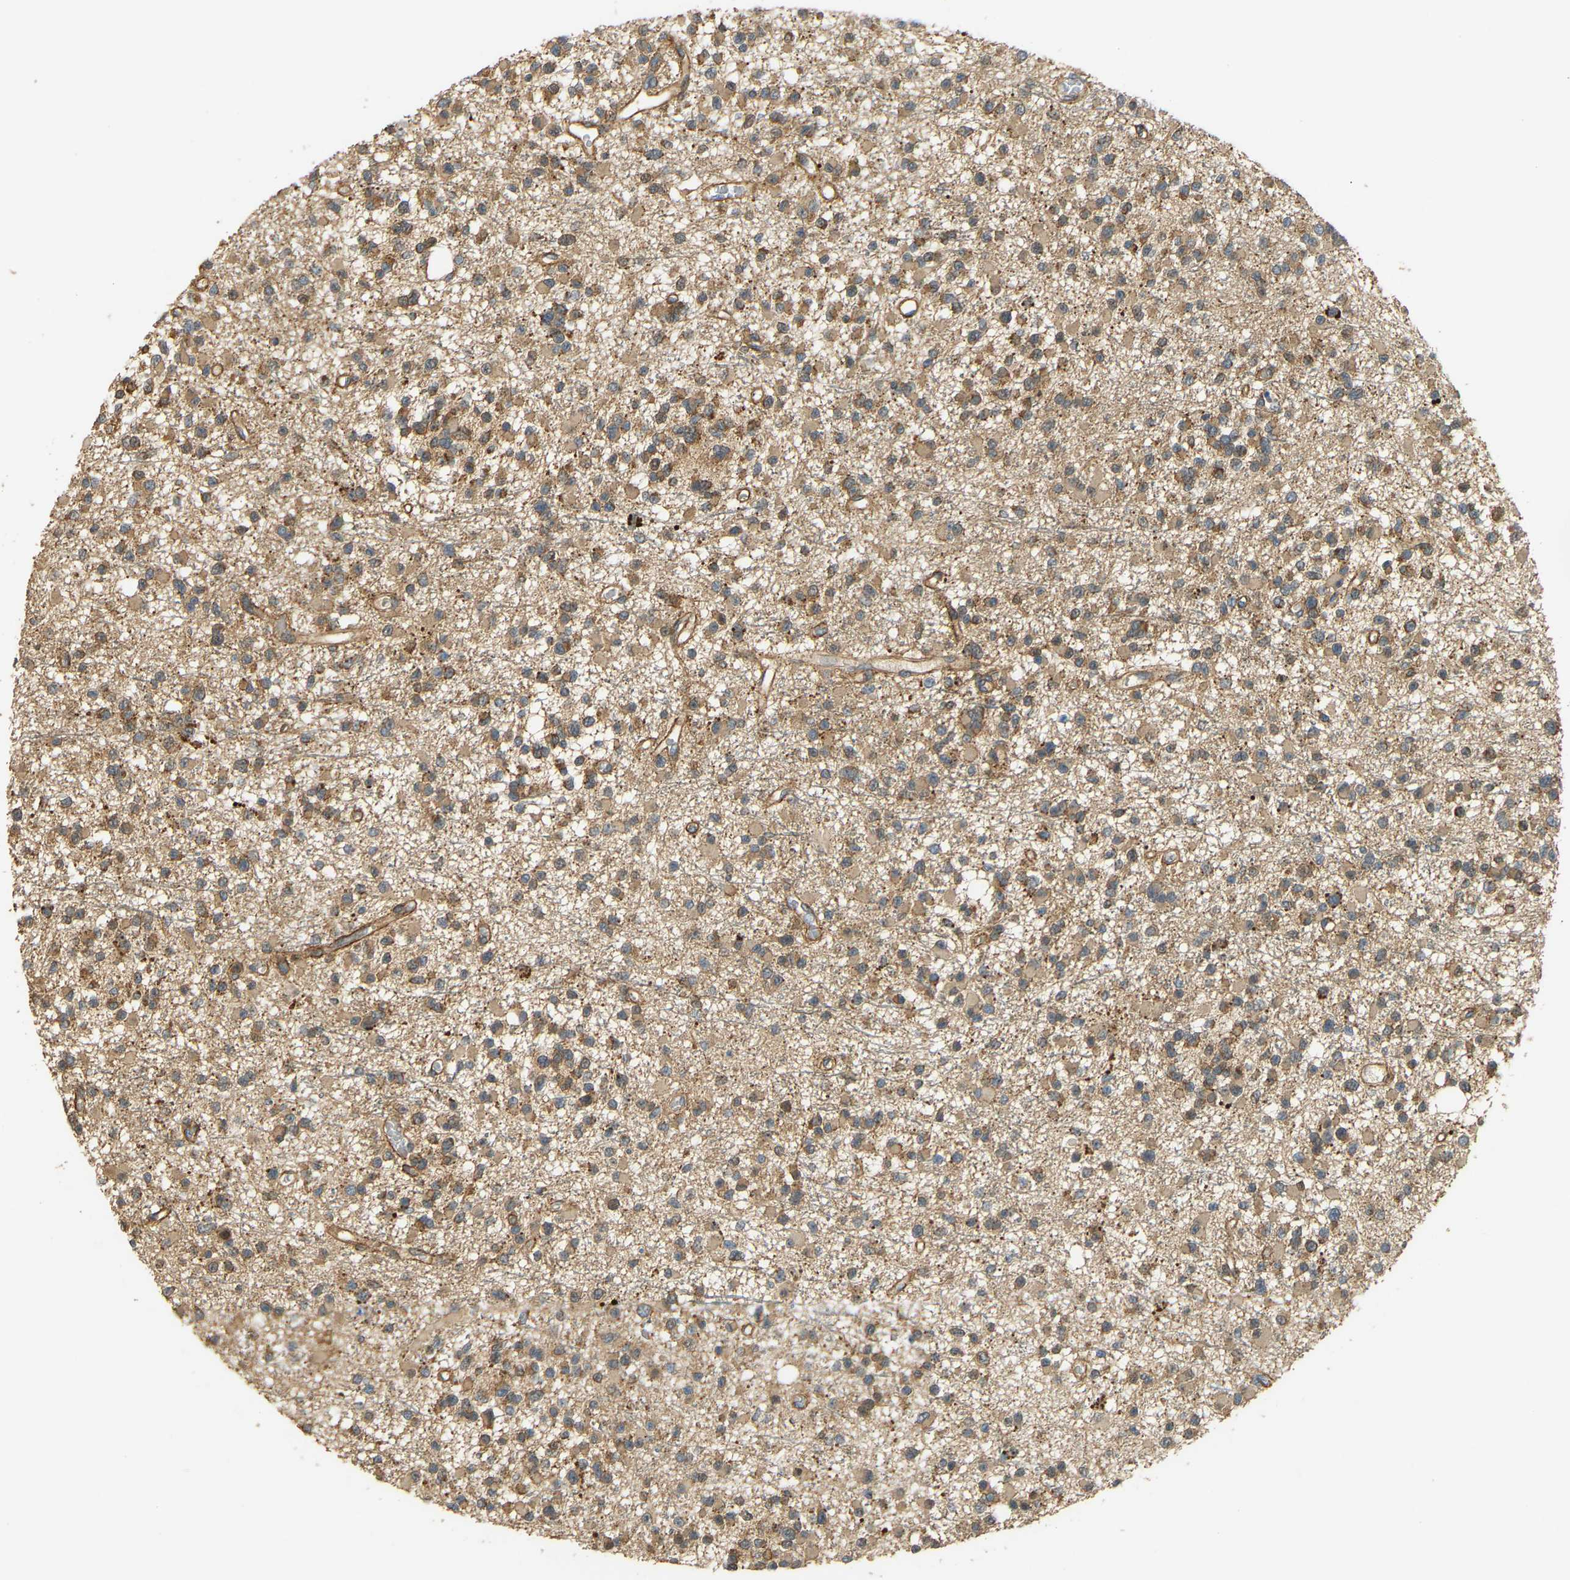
{"staining": {"intensity": "weak", "quantity": ">75%", "location": "cytoplasmic/membranous"}, "tissue": "glioma", "cell_type": "Tumor cells", "image_type": "cancer", "snomed": [{"axis": "morphology", "description": "Glioma, malignant, NOS"}, {"axis": "topography", "description": "Cerebellum"}], "caption": "Protein staining of glioma tissue shows weak cytoplasmic/membranous positivity in about >75% of tumor cells.", "gene": "GOPC", "patient": {"sex": "female", "age": 10}}